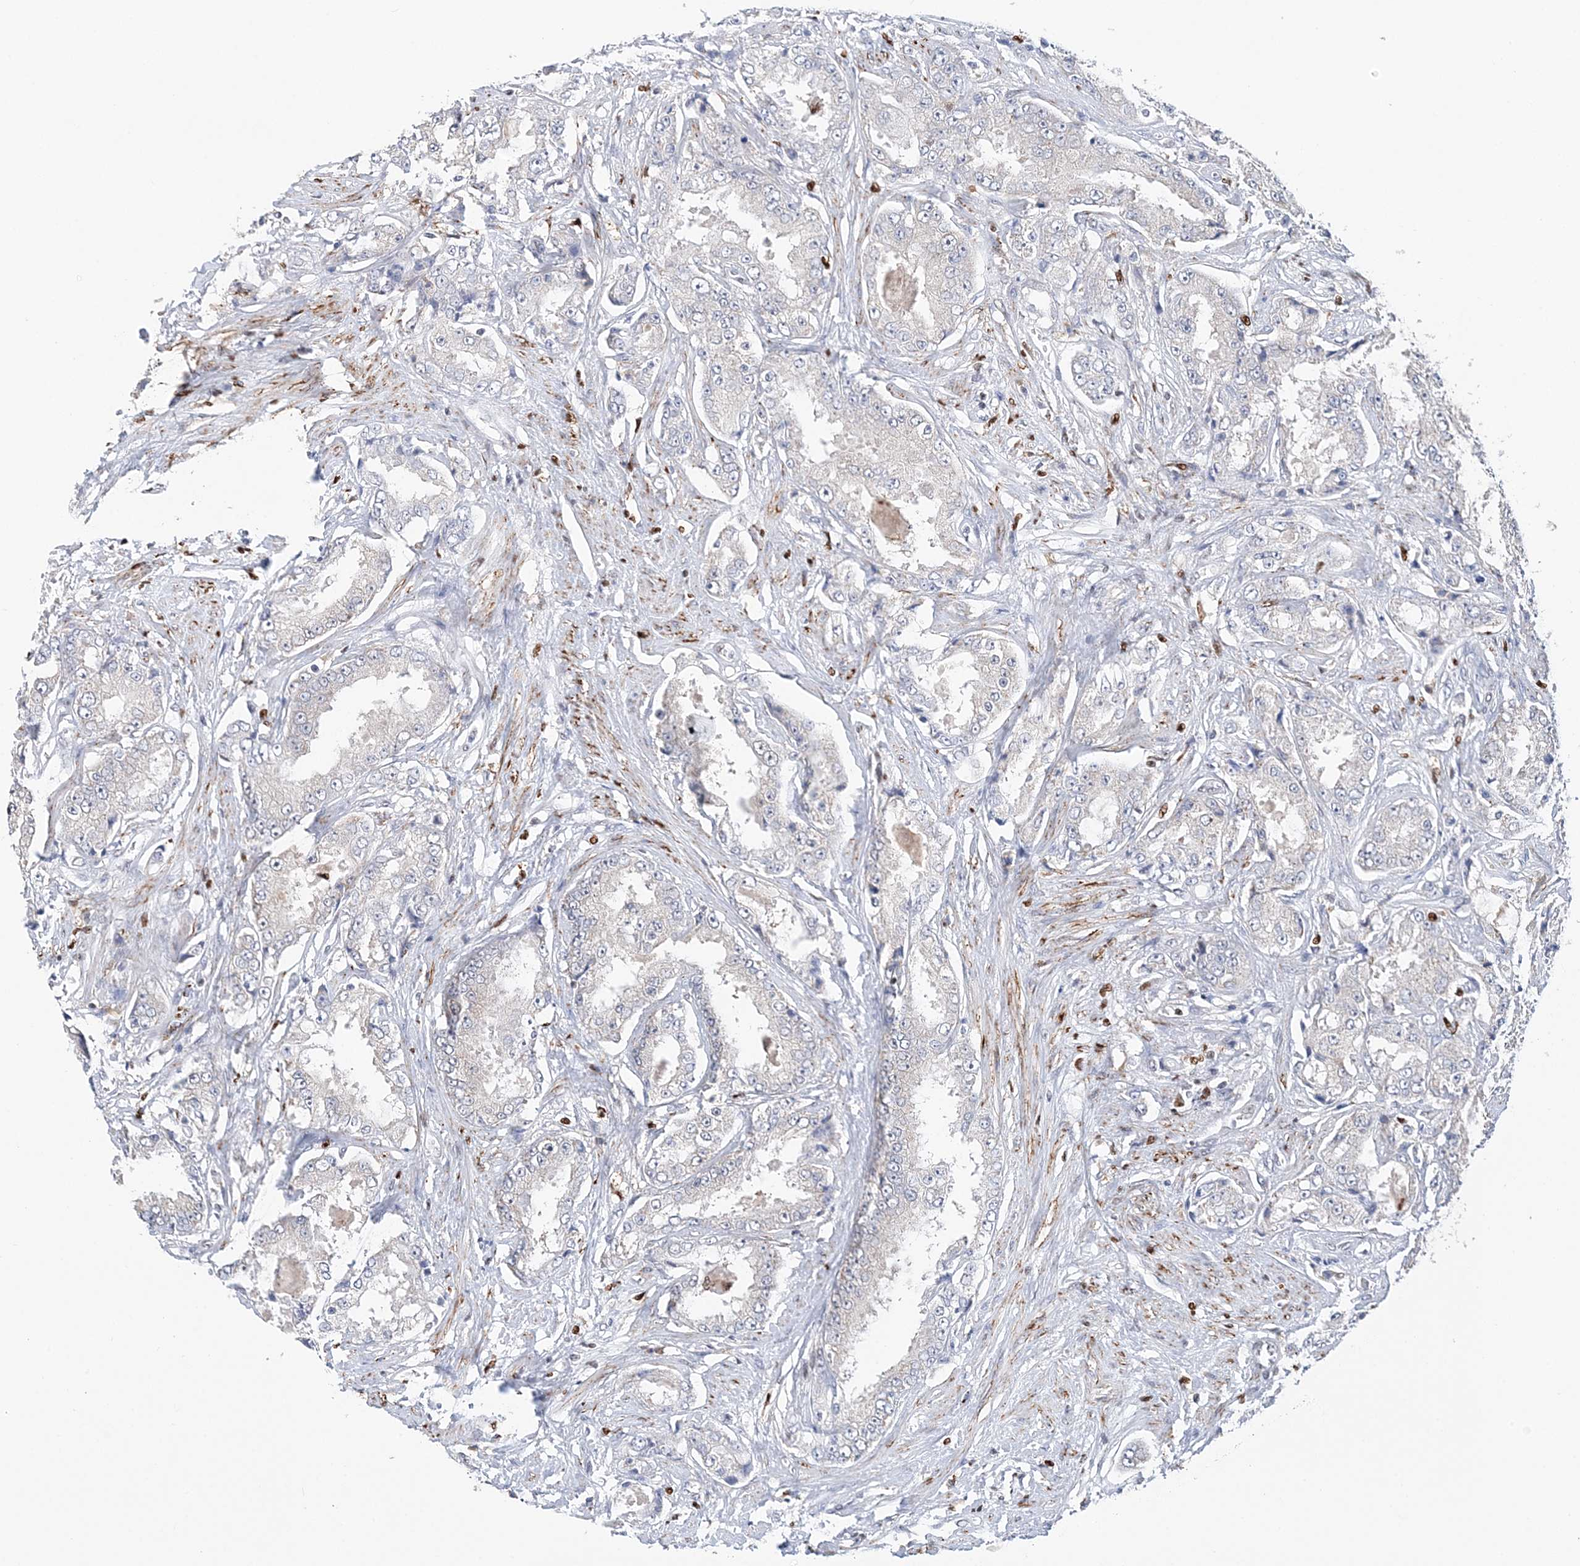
{"staining": {"intensity": "negative", "quantity": "none", "location": "none"}, "tissue": "prostate cancer", "cell_type": "Tumor cells", "image_type": "cancer", "snomed": [{"axis": "morphology", "description": "Adenocarcinoma, High grade"}, {"axis": "topography", "description": "Prostate"}], "caption": "Protein analysis of prostate cancer (adenocarcinoma (high-grade)) reveals no significant positivity in tumor cells.", "gene": "NIT2", "patient": {"sex": "male", "age": 73}}